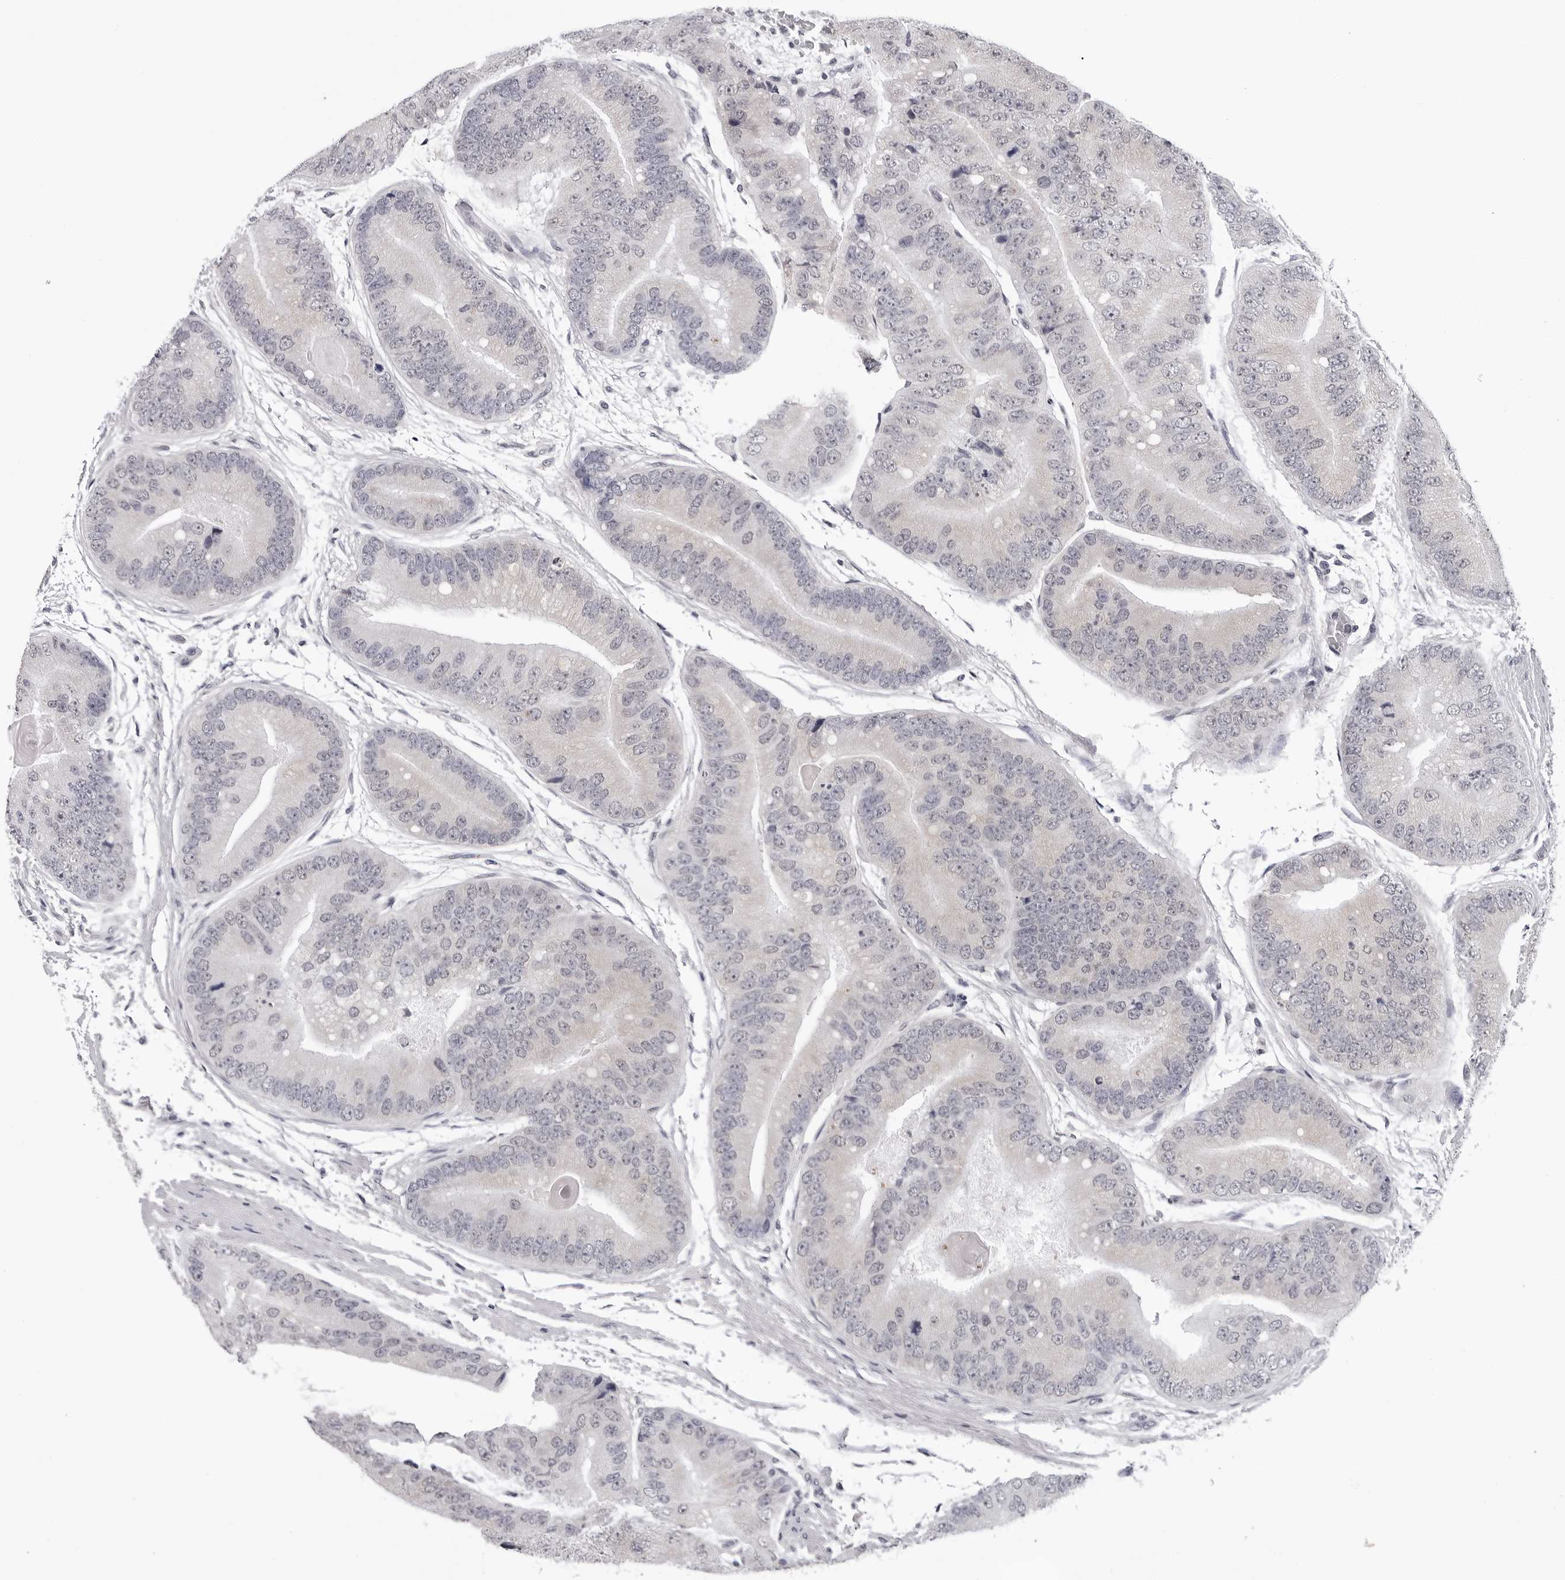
{"staining": {"intensity": "negative", "quantity": "none", "location": "none"}, "tissue": "prostate cancer", "cell_type": "Tumor cells", "image_type": "cancer", "snomed": [{"axis": "morphology", "description": "Adenocarcinoma, High grade"}, {"axis": "topography", "description": "Prostate"}], "caption": "DAB immunohistochemical staining of prostate cancer (adenocarcinoma (high-grade)) displays no significant staining in tumor cells.", "gene": "CDK20", "patient": {"sex": "male", "age": 70}}